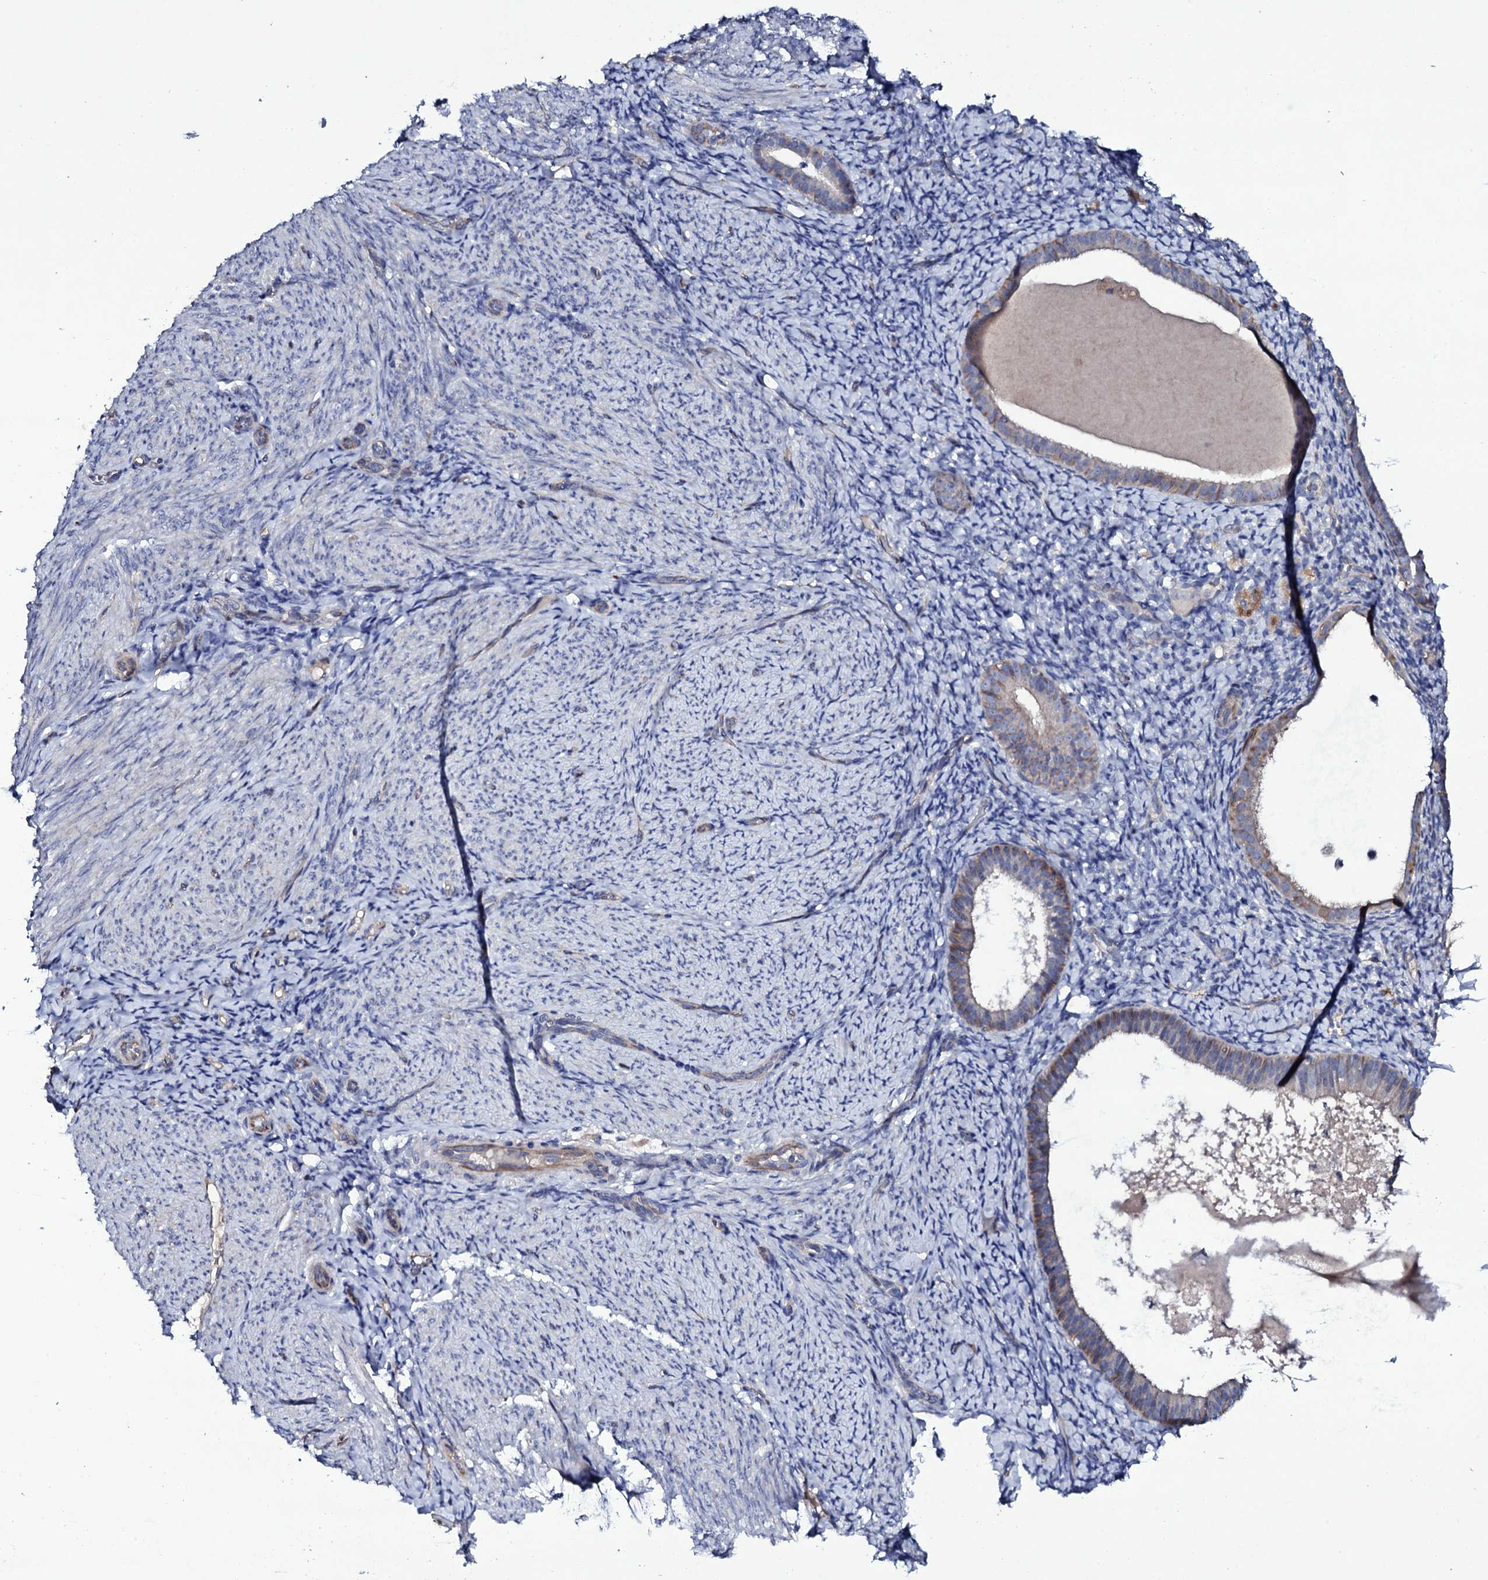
{"staining": {"intensity": "negative", "quantity": "none", "location": "none"}, "tissue": "endometrium", "cell_type": "Cells in endometrial stroma", "image_type": "normal", "snomed": [{"axis": "morphology", "description": "Normal tissue, NOS"}, {"axis": "topography", "description": "Endometrium"}], "caption": "DAB immunohistochemical staining of unremarkable endometrium shows no significant staining in cells in endometrial stroma.", "gene": "BCL2L14", "patient": {"sex": "female", "age": 65}}